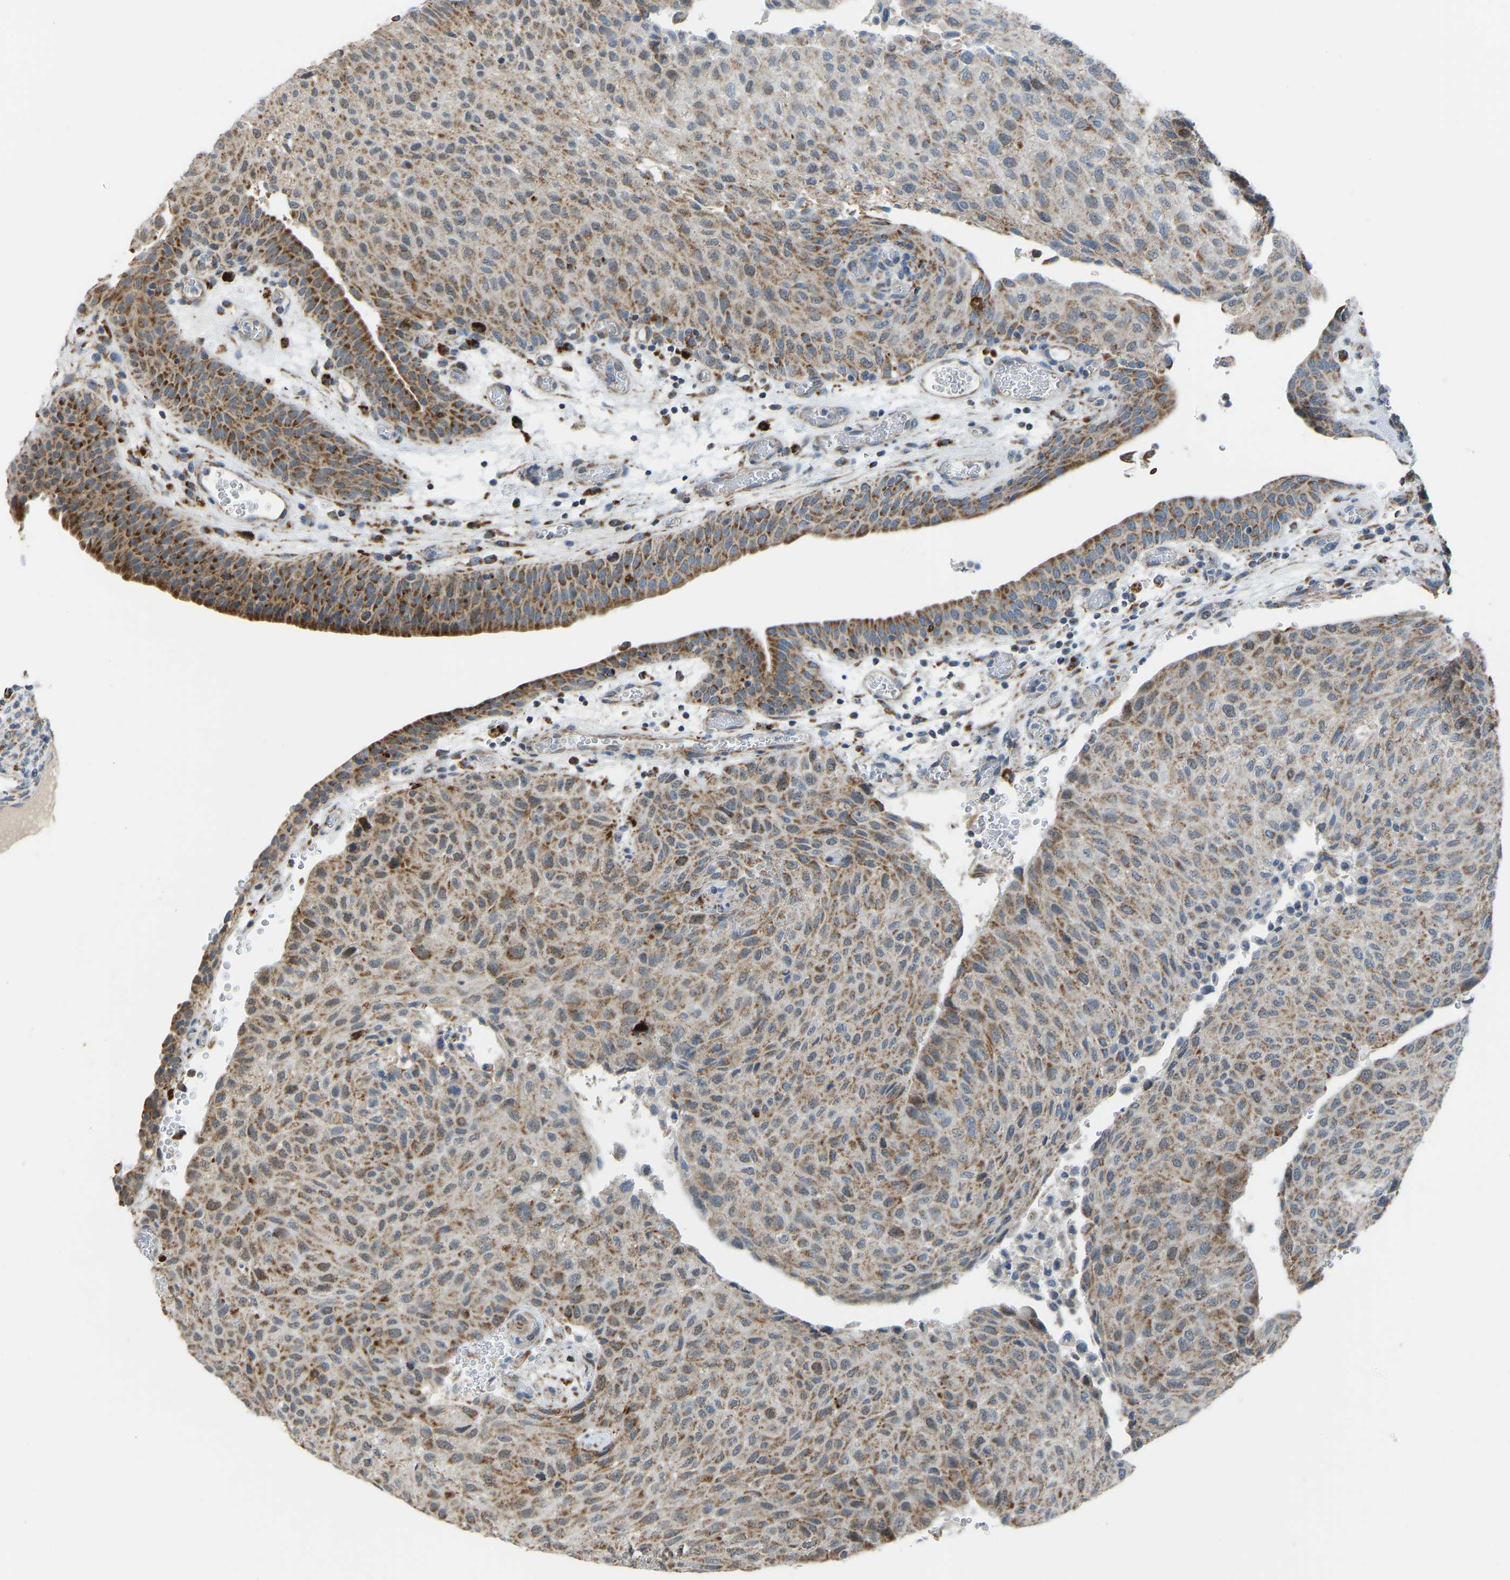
{"staining": {"intensity": "moderate", "quantity": "25%-75%", "location": "cytoplasmic/membranous"}, "tissue": "urothelial cancer", "cell_type": "Tumor cells", "image_type": "cancer", "snomed": [{"axis": "morphology", "description": "Urothelial carcinoma, Low grade"}, {"axis": "morphology", "description": "Urothelial carcinoma, High grade"}, {"axis": "topography", "description": "Urinary bladder"}], "caption": "This is a histology image of IHC staining of low-grade urothelial carcinoma, which shows moderate expression in the cytoplasmic/membranous of tumor cells.", "gene": "SMIM20", "patient": {"sex": "male", "age": 35}}